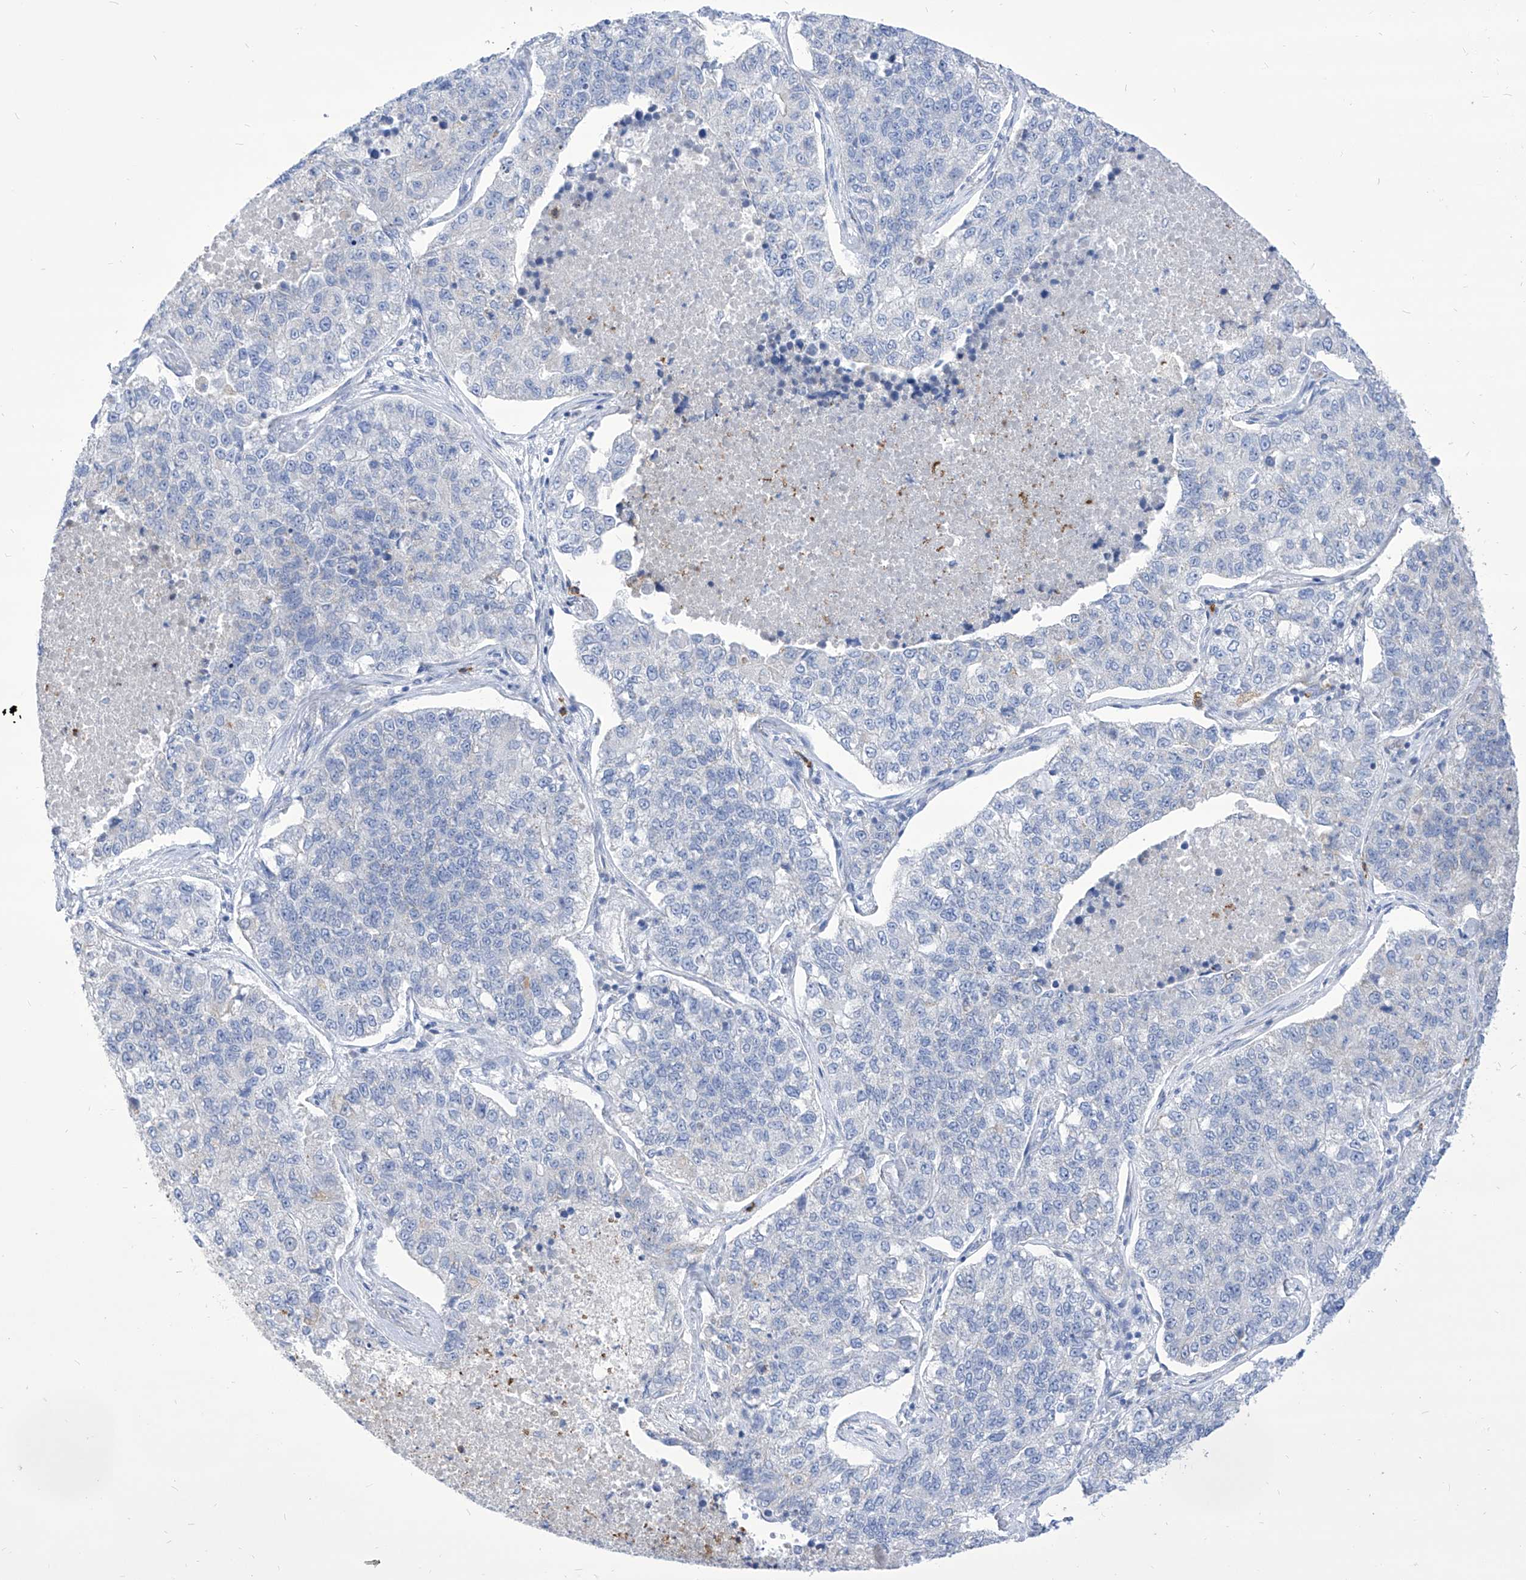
{"staining": {"intensity": "negative", "quantity": "none", "location": "none"}, "tissue": "lung cancer", "cell_type": "Tumor cells", "image_type": "cancer", "snomed": [{"axis": "morphology", "description": "Adenocarcinoma, NOS"}, {"axis": "topography", "description": "Lung"}], "caption": "This is a histopathology image of immunohistochemistry staining of lung cancer (adenocarcinoma), which shows no staining in tumor cells. (Stains: DAB (3,3'-diaminobenzidine) immunohistochemistry with hematoxylin counter stain, Microscopy: brightfield microscopy at high magnification).", "gene": "COQ3", "patient": {"sex": "male", "age": 49}}